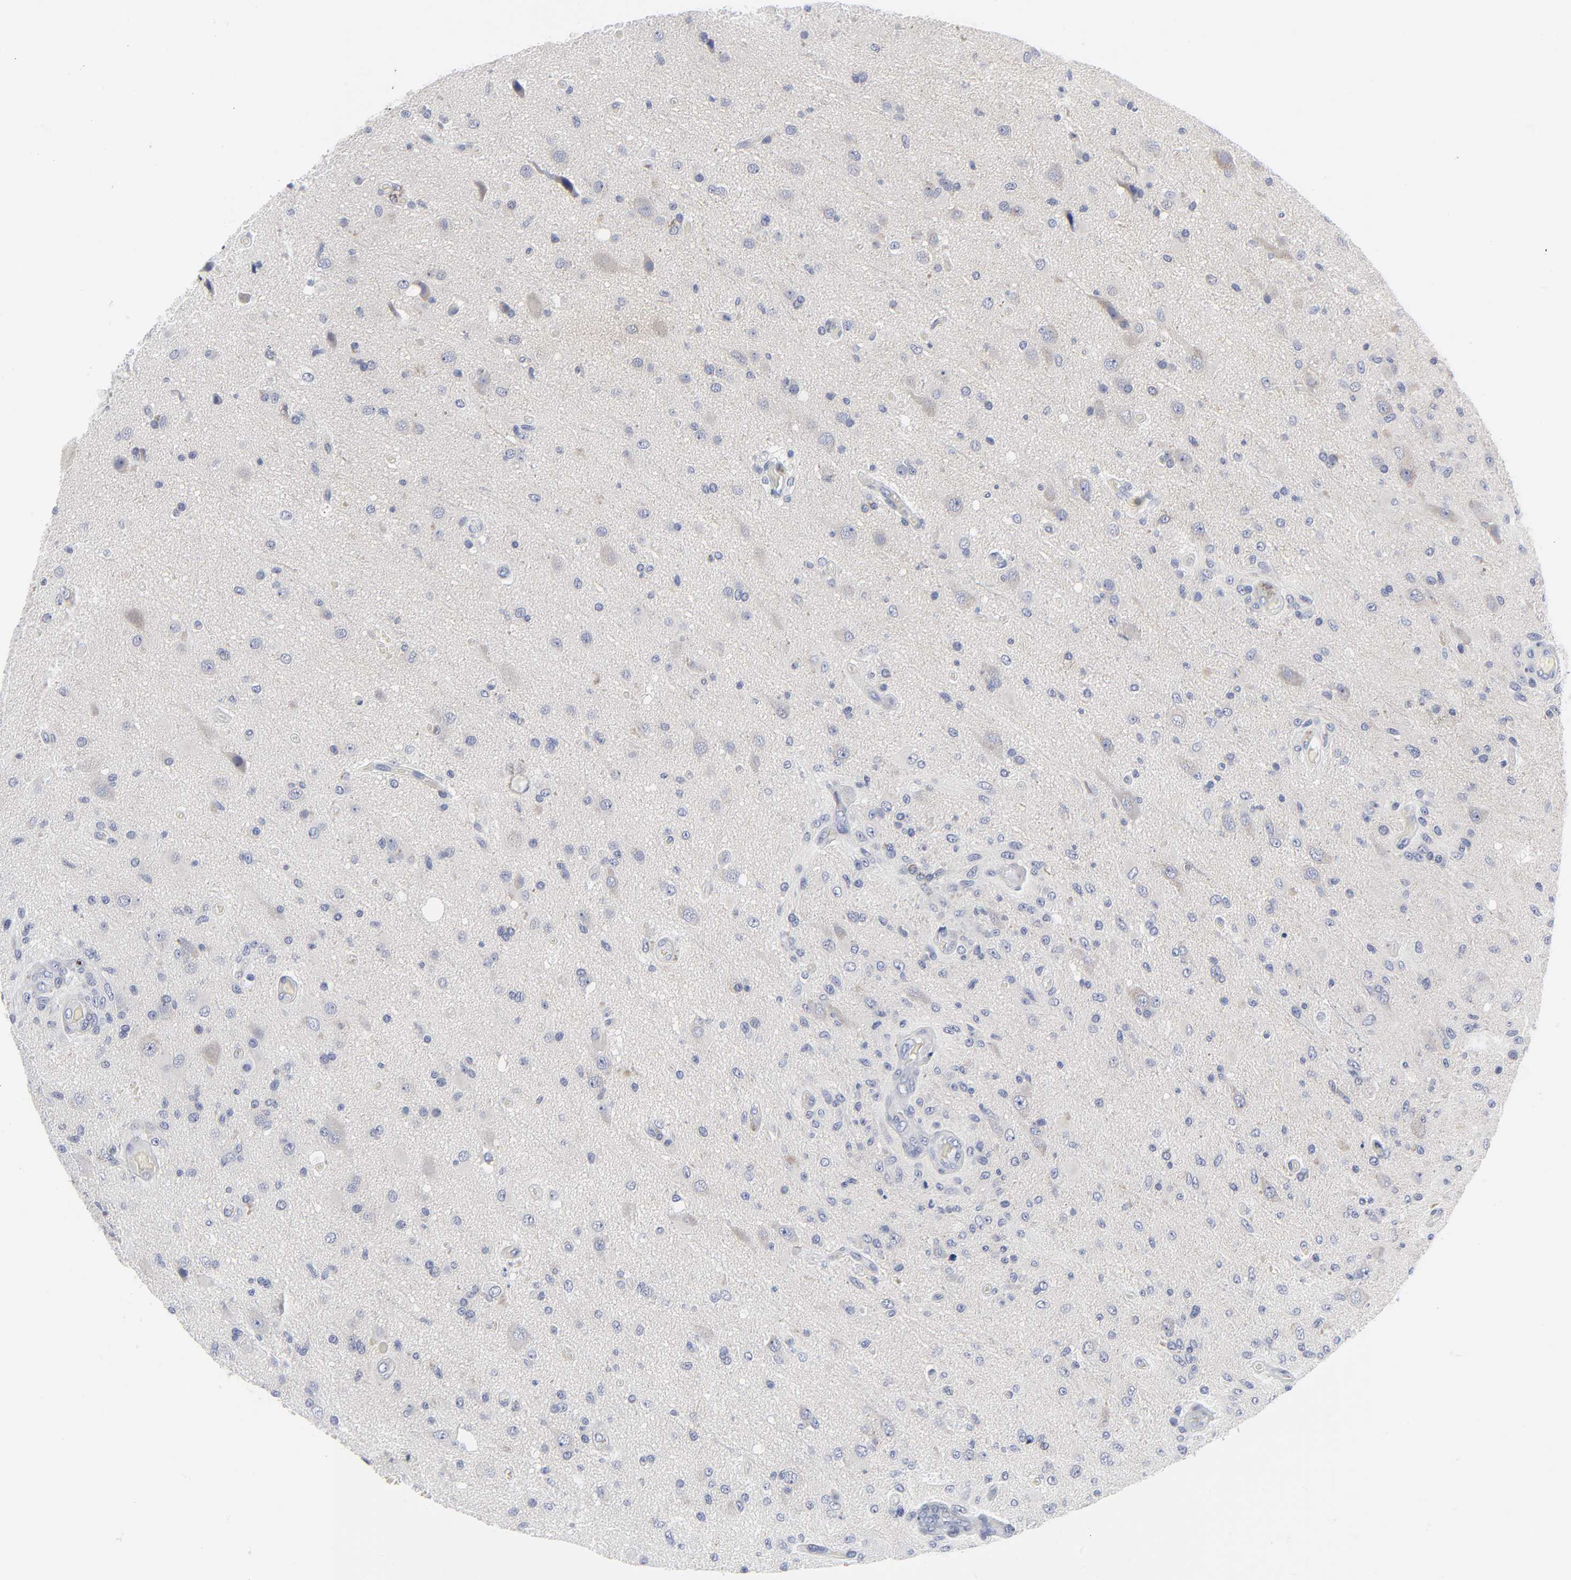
{"staining": {"intensity": "negative", "quantity": "none", "location": "none"}, "tissue": "glioma", "cell_type": "Tumor cells", "image_type": "cancer", "snomed": [{"axis": "morphology", "description": "Normal tissue, NOS"}, {"axis": "morphology", "description": "Glioma, malignant, High grade"}, {"axis": "topography", "description": "Cerebral cortex"}], "caption": "Immunohistochemistry (IHC) histopathology image of glioma stained for a protein (brown), which reveals no staining in tumor cells.", "gene": "CLEC4G", "patient": {"sex": "male", "age": 77}}